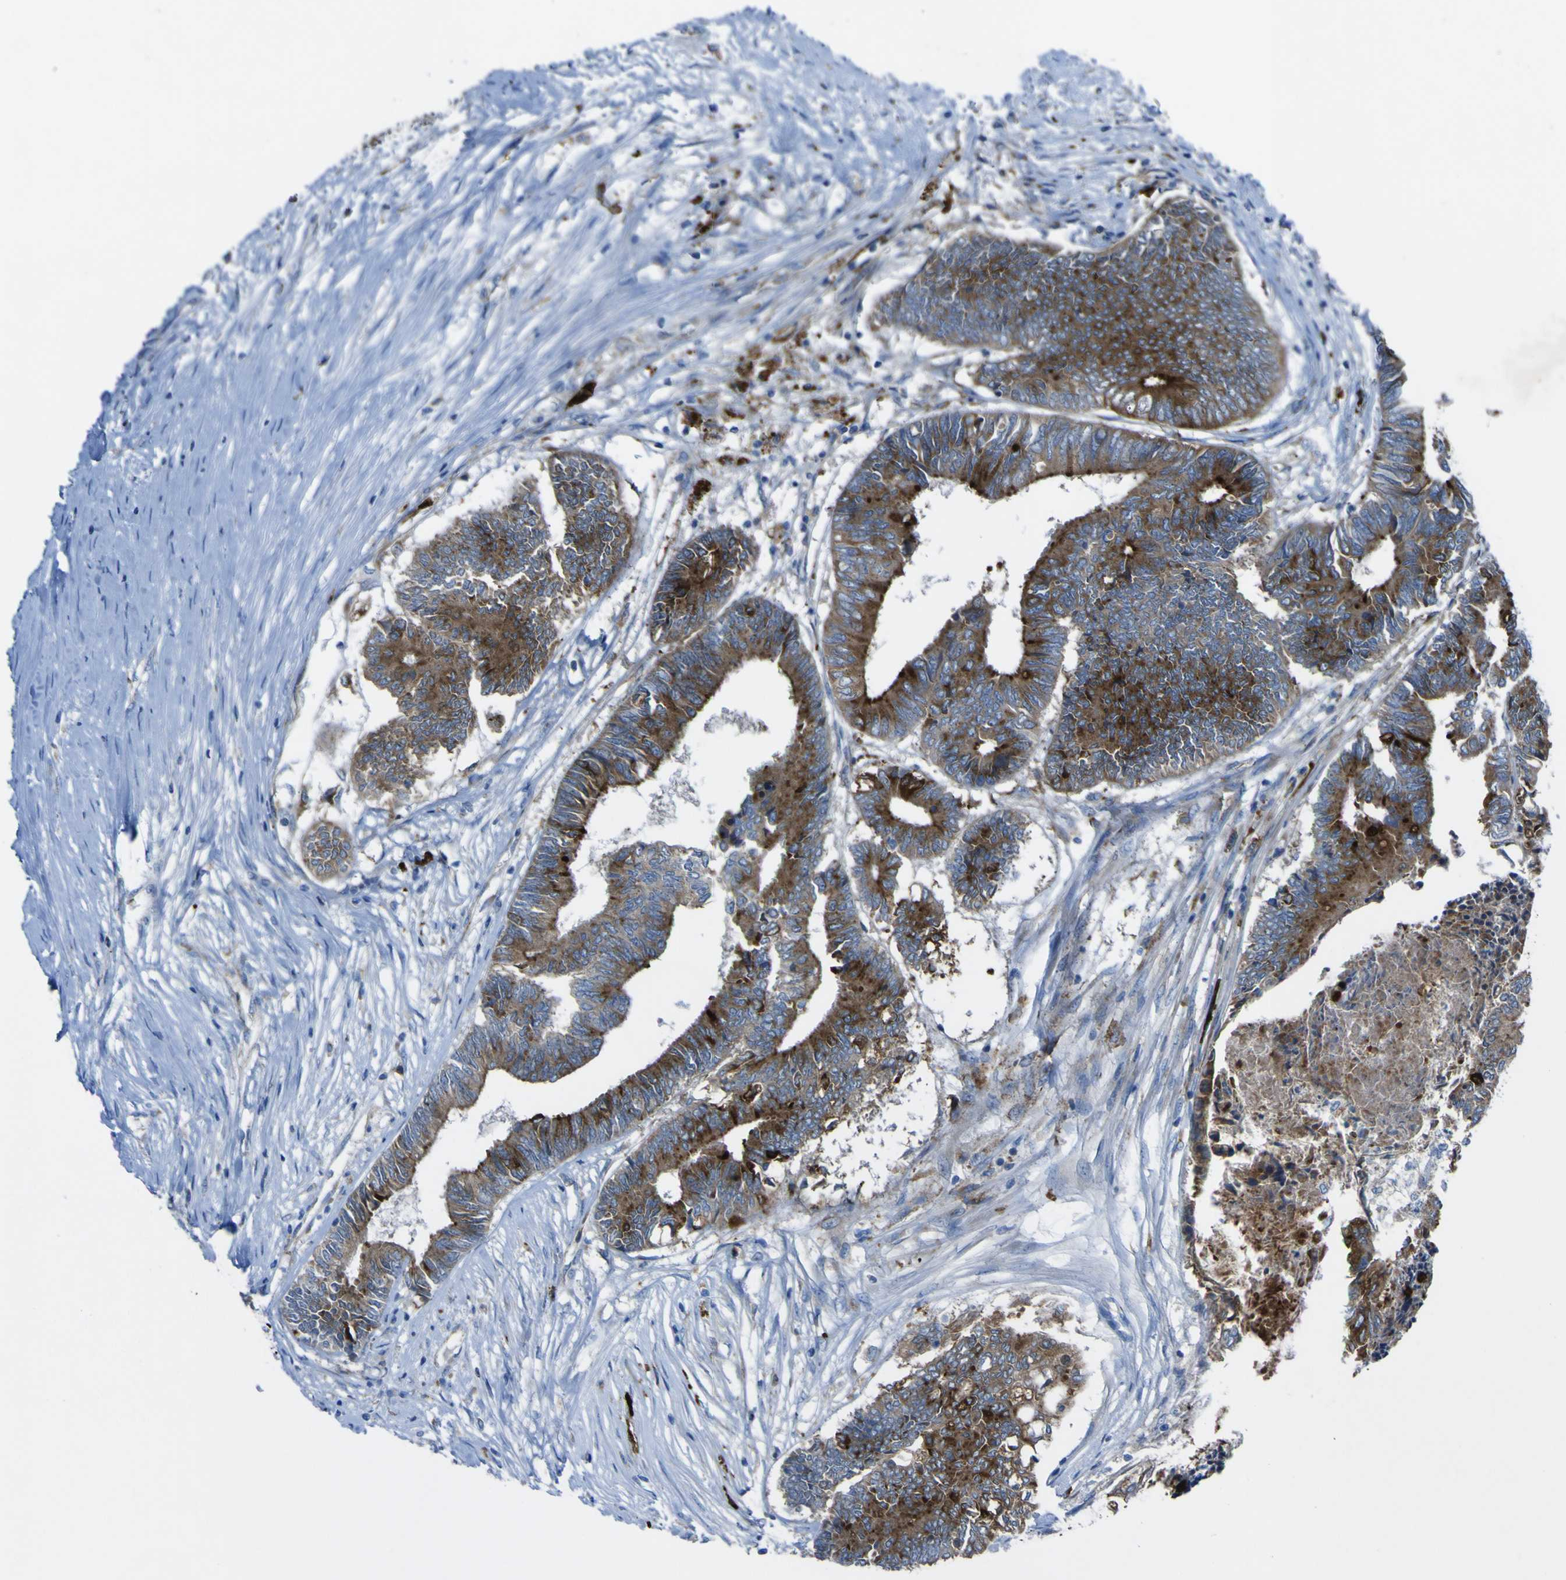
{"staining": {"intensity": "moderate", "quantity": "25%-75%", "location": "cytoplasmic/membranous"}, "tissue": "colorectal cancer", "cell_type": "Tumor cells", "image_type": "cancer", "snomed": [{"axis": "morphology", "description": "Adenocarcinoma, NOS"}, {"axis": "topography", "description": "Rectum"}], "caption": "Protein analysis of colorectal cancer (adenocarcinoma) tissue reveals moderate cytoplasmic/membranous positivity in about 25%-75% of tumor cells. Using DAB (3,3'-diaminobenzidine) (brown) and hematoxylin (blue) stains, captured at high magnification using brightfield microscopy.", "gene": "CST3", "patient": {"sex": "male", "age": 63}}